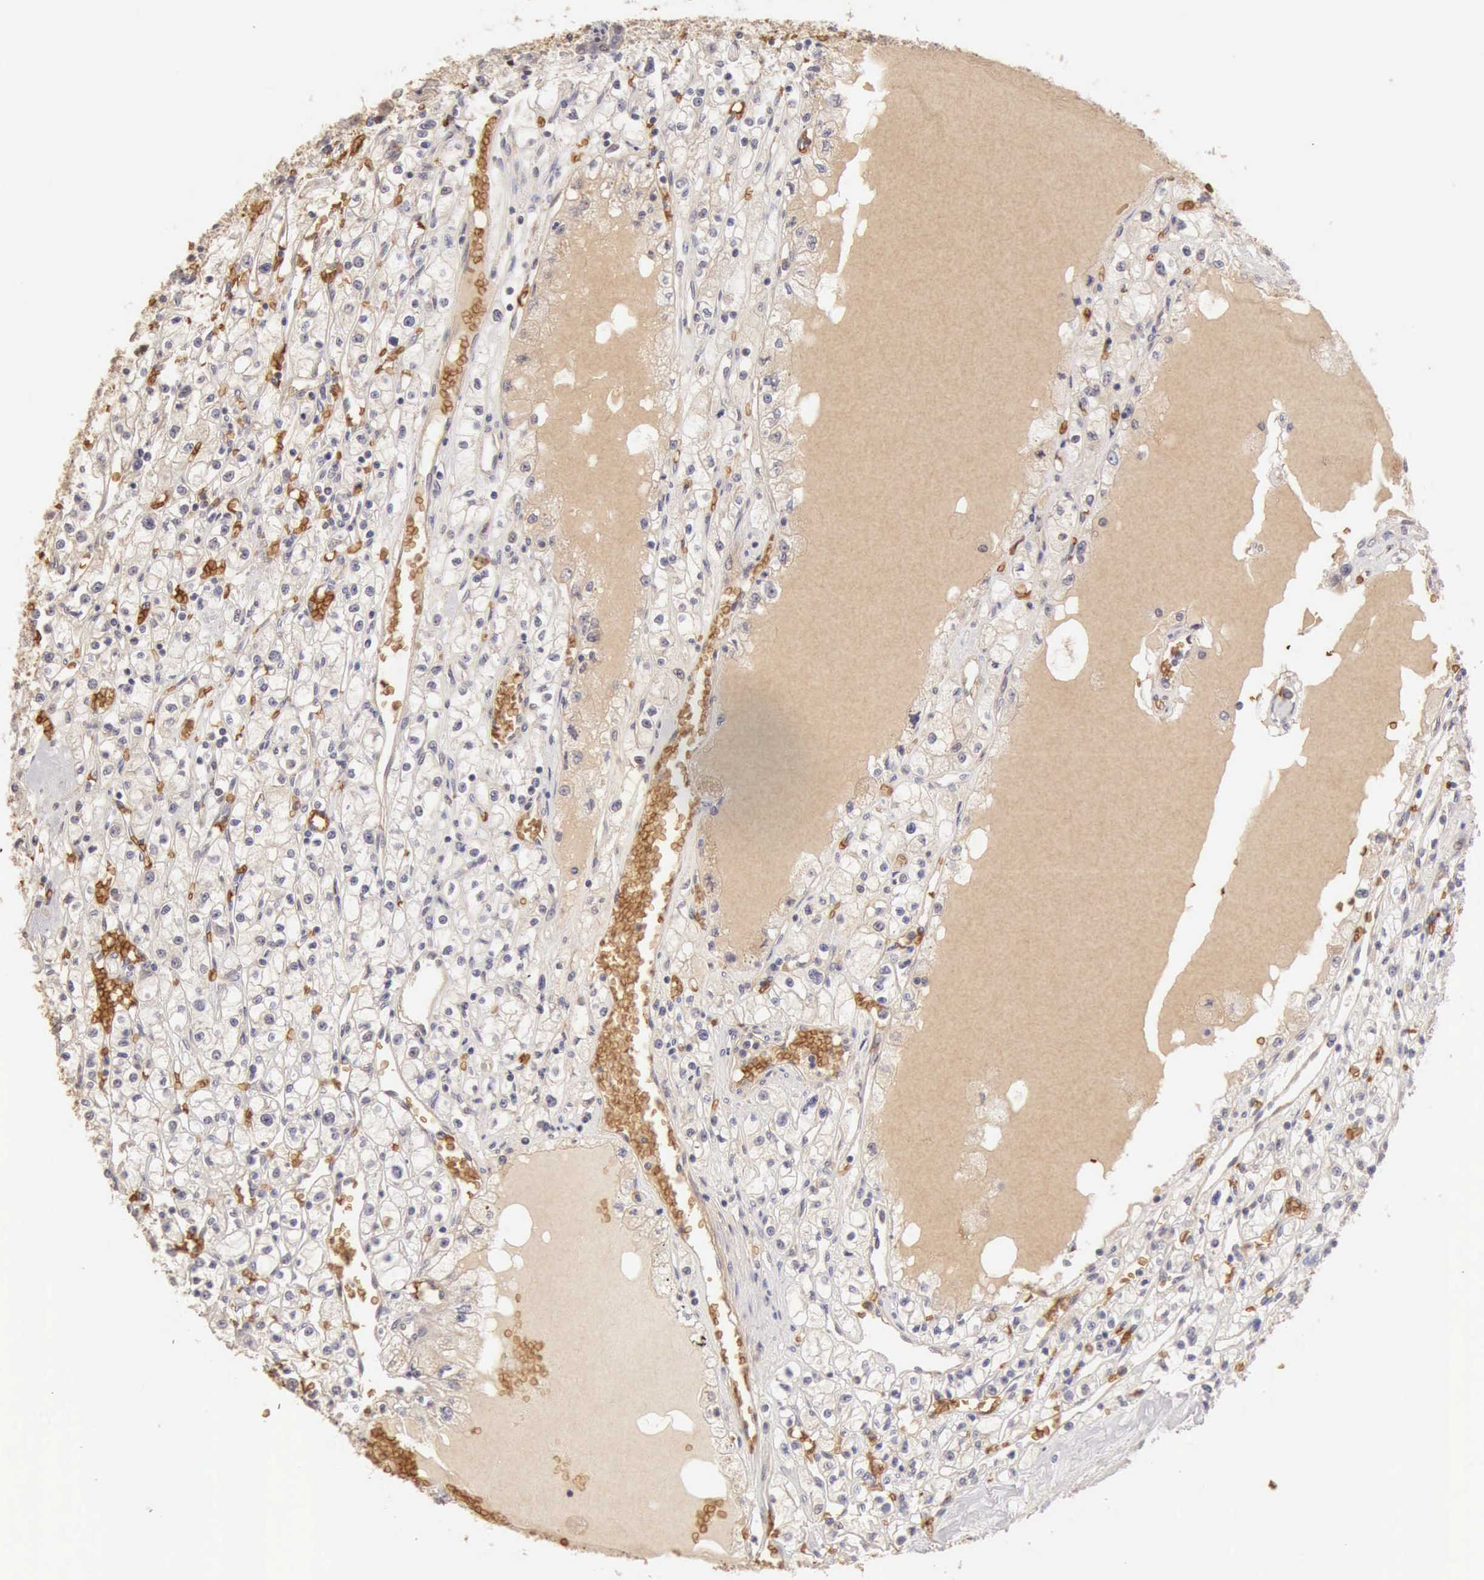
{"staining": {"intensity": "negative", "quantity": "none", "location": "none"}, "tissue": "renal cancer", "cell_type": "Tumor cells", "image_type": "cancer", "snomed": [{"axis": "morphology", "description": "Adenocarcinoma, NOS"}, {"axis": "topography", "description": "Kidney"}], "caption": "High magnification brightfield microscopy of adenocarcinoma (renal) stained with DAB (brown) and counterstained with hematoxylin (blue): tumor cells show no significant expression.", "gene": "CFI", "patient": {"sex": "male", "age": 56}}